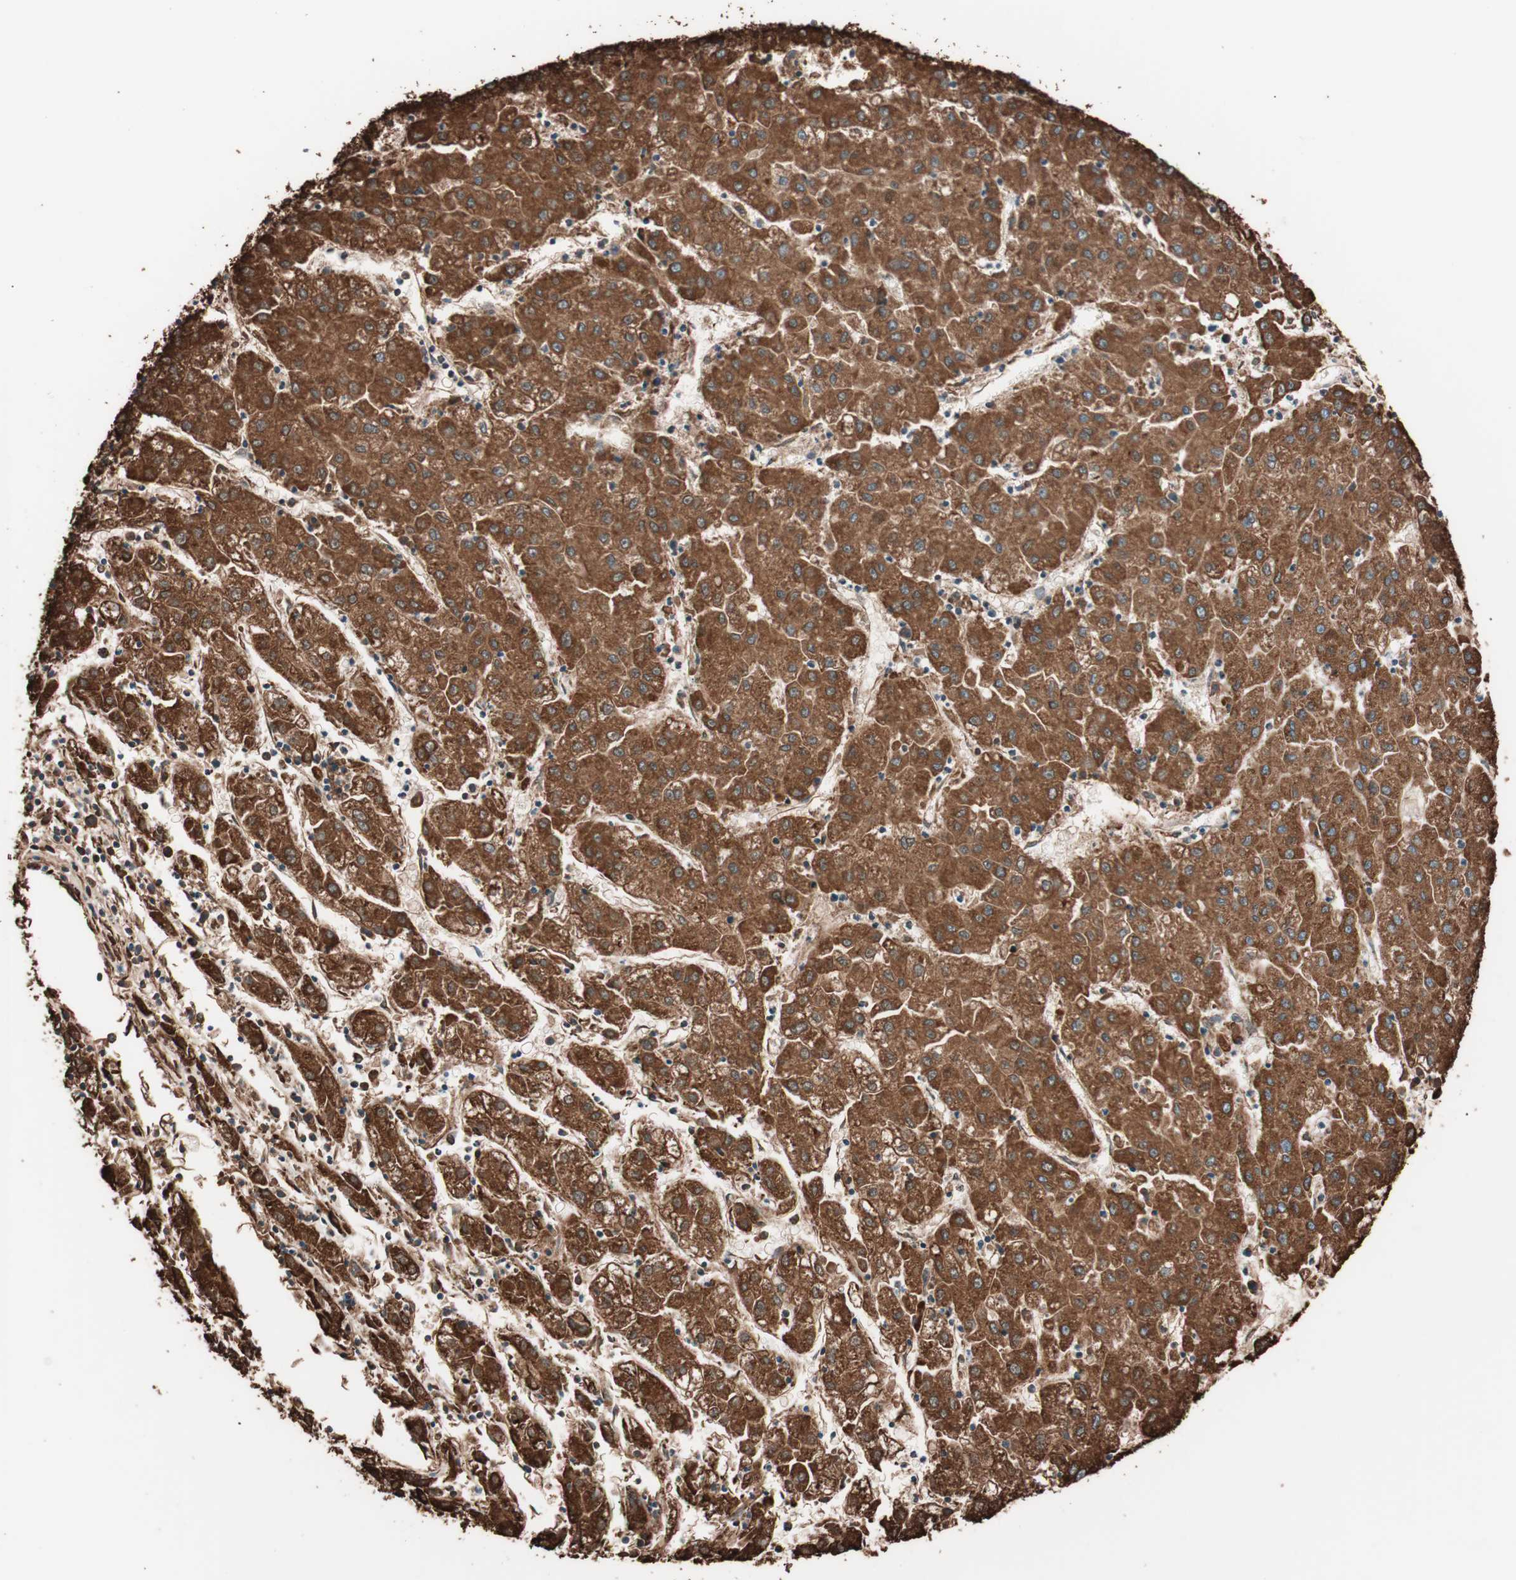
{"staining": {"intensity": "strong", "quantity": ">75%", "location": "cytoplasmic/membranous"}, "tissue": "liver cancer", "cell_type": "Tumor cells", "image_type": "cancer", "snomed": [{"axis": "morphology", "description": "Carcinoma, Hepatocellular, NOS"}, {"axis": "topography", "description": "Liver"}], "caption": "Liver cancer tissue displays strong cytoplasmic/membranous expression in approximately >75% of tumor cells, visualized by immunohistochemistry.", "gene": "VEGFA", "patient": {"sex": "male", "age": 72}}